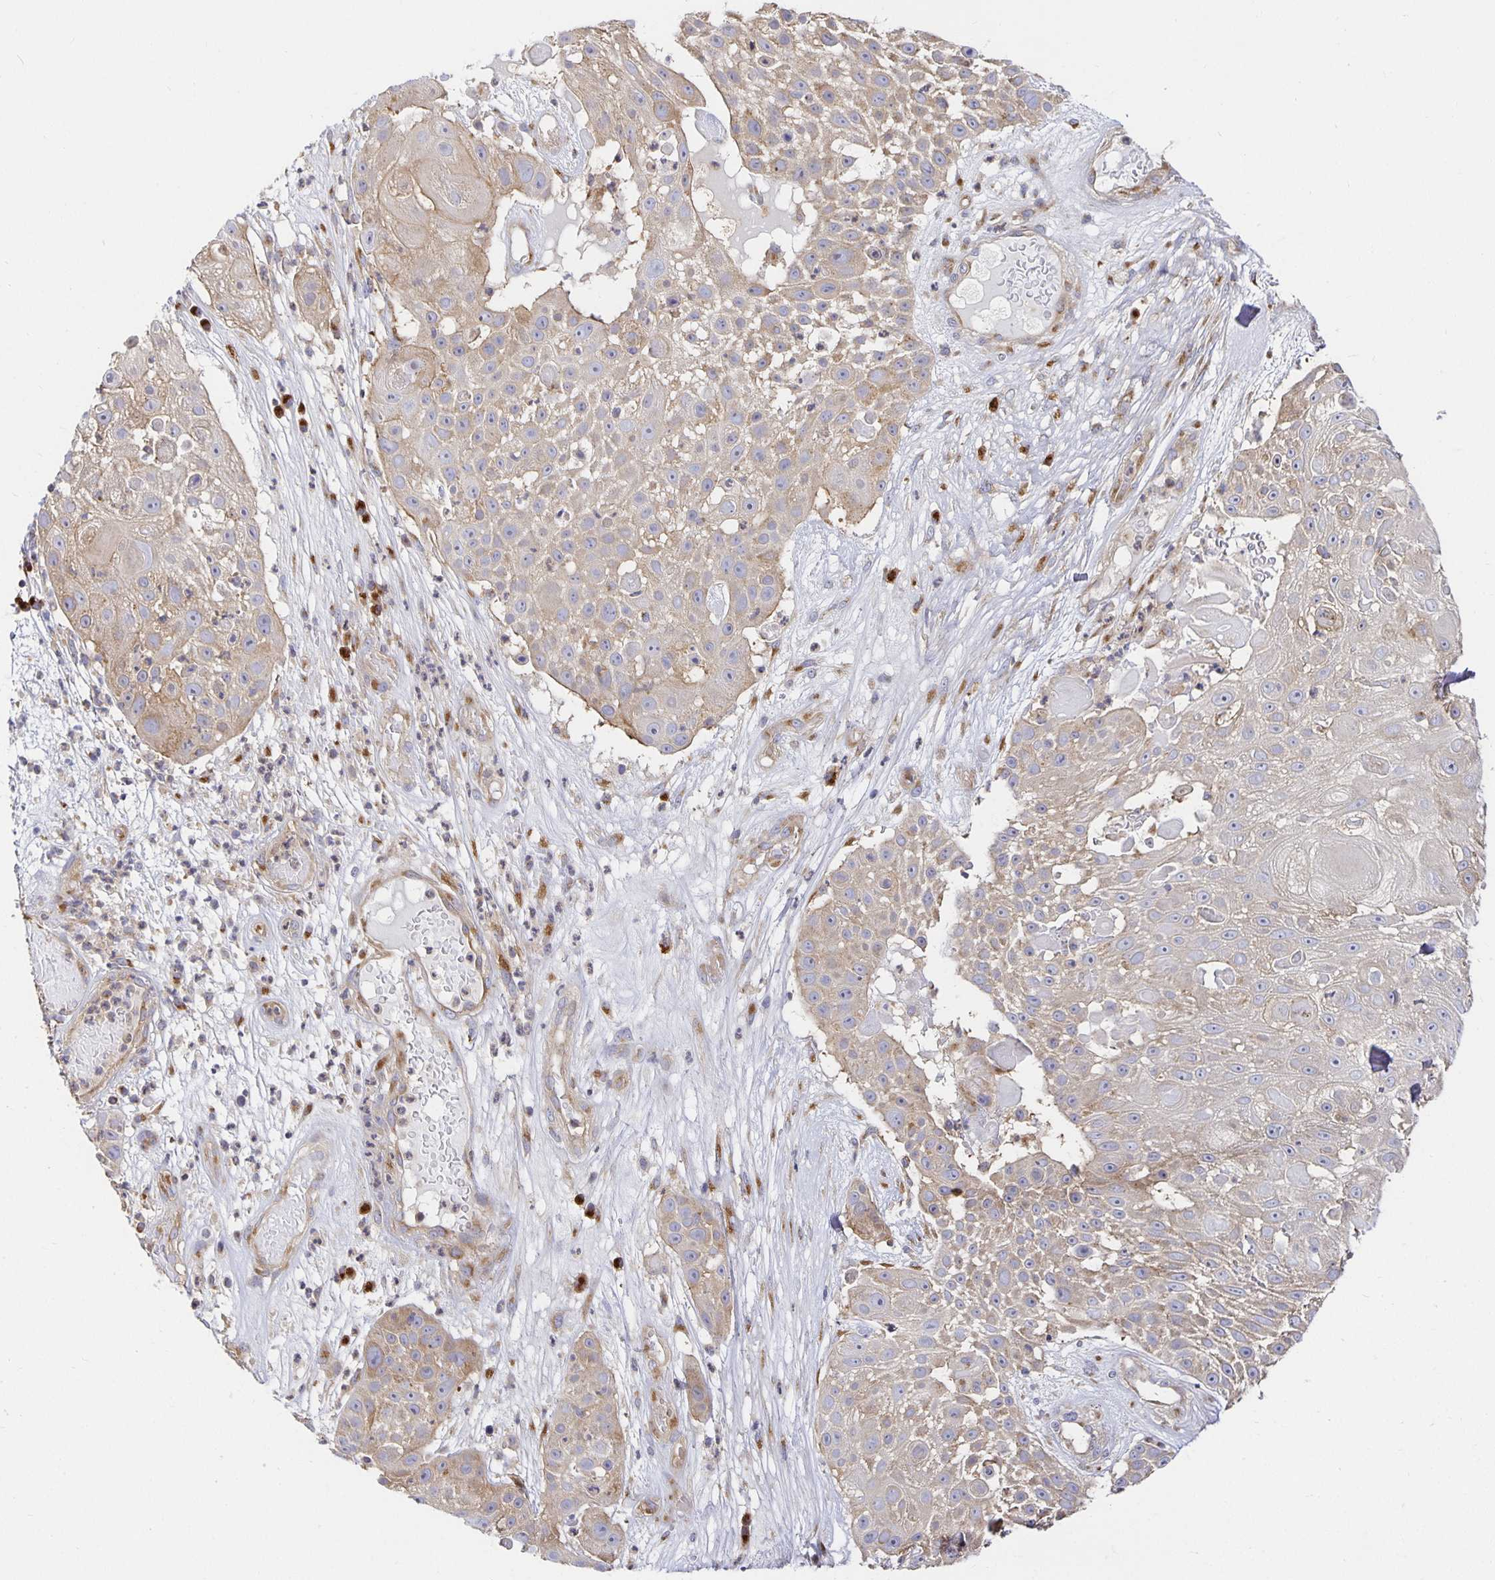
{"staining": {"intensity": "weak", "quantity": "<25%", "location": "cytoplasmic/membranous"}, "tissue": "skin cancer", "cell_type": "Tumor cells", "image_type": "cancer", "snomed": [{"axis": "morphology", "description": "Squamous cell carcinoma, NOS"}, {"axis": "topography", "description": "Skin"}], "caption": "The IHC micrograph has no significant expression in tumor cells of skin cancer tissue.", "gene": "USO1", "patient": {"sex": "female", "age": 86}}